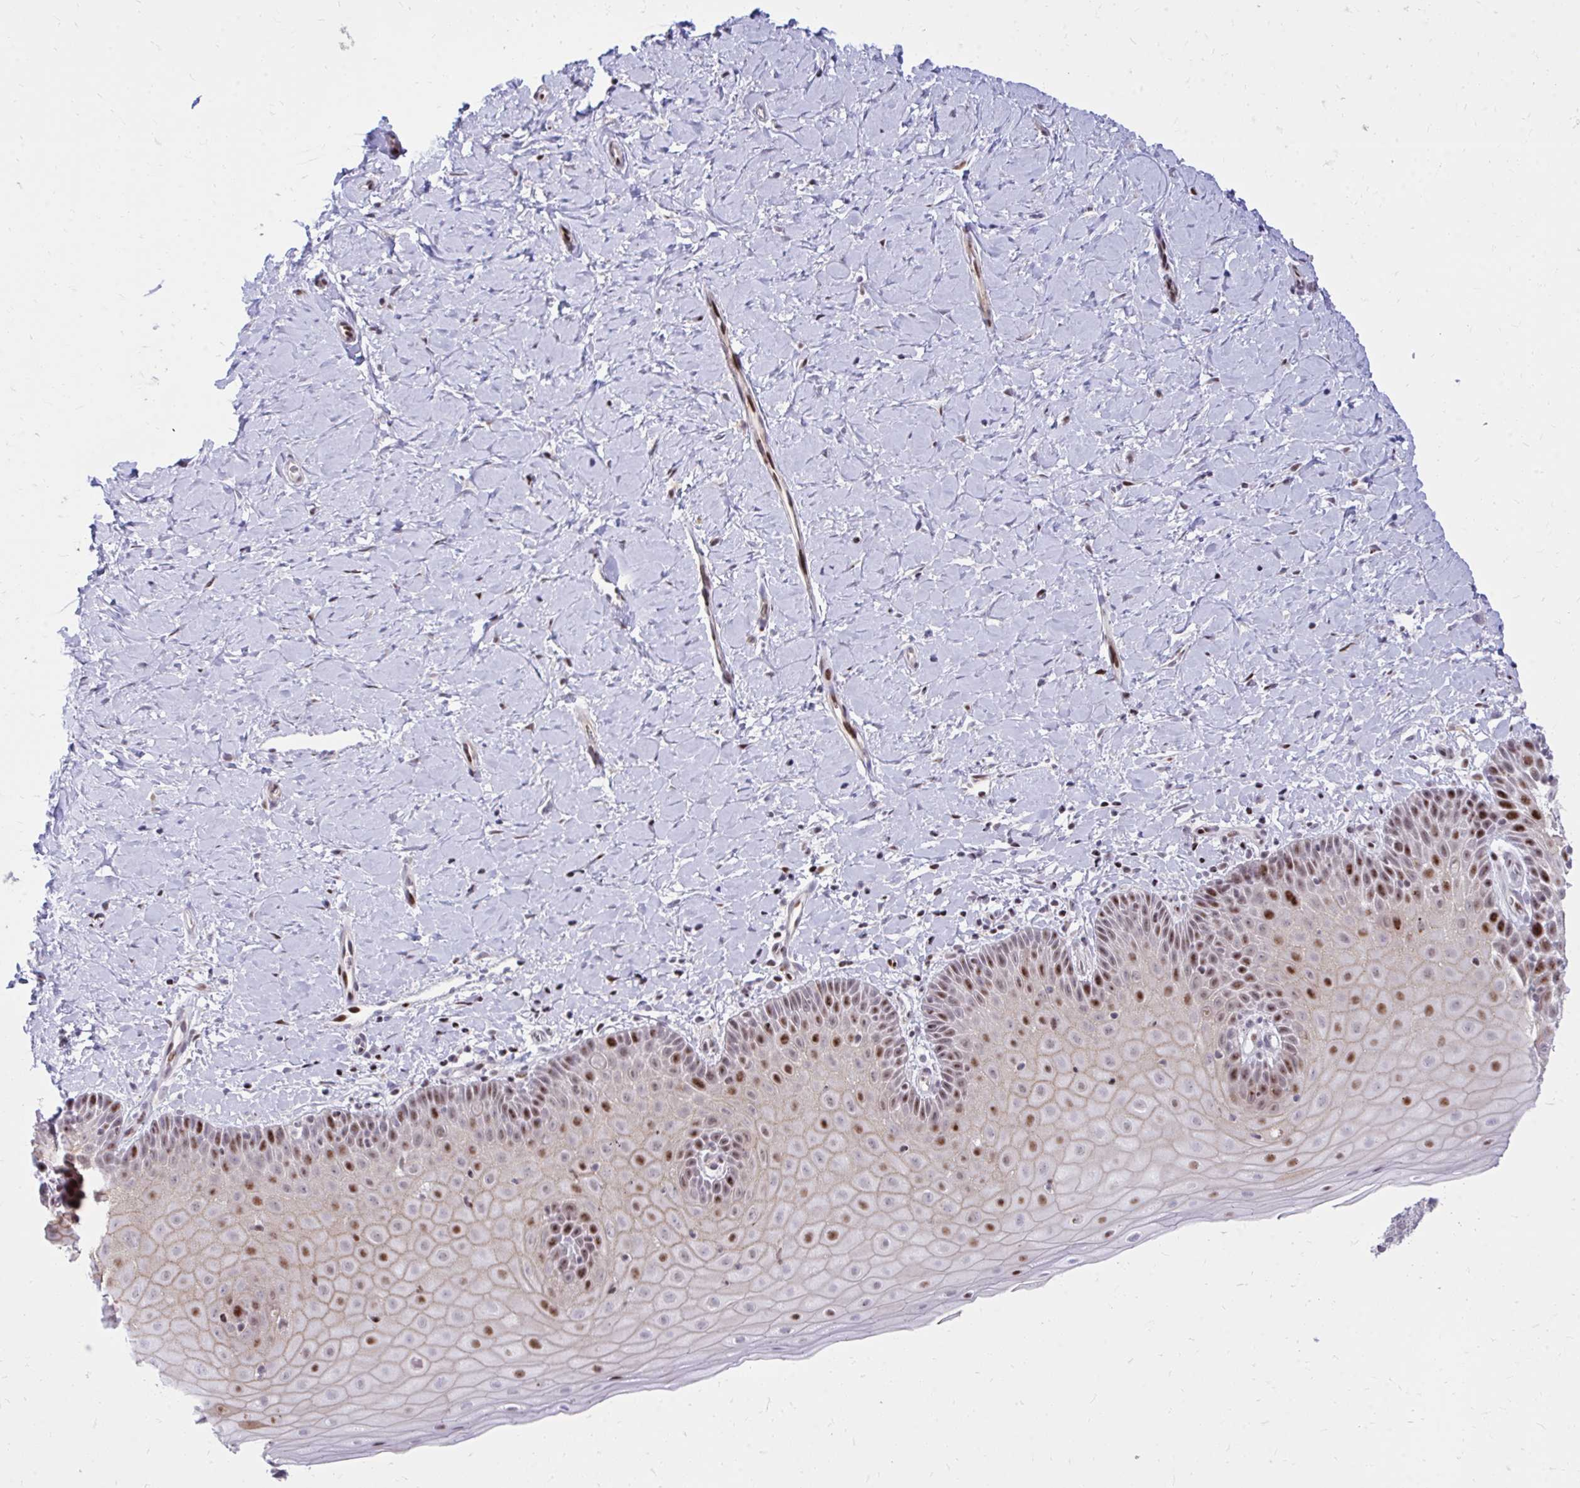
{"staining": {"intensity": "strong", "quantity": ">75%", "location": "nuclear"}, "tissue": "cervix", "cell_type": "Glandular cells", "image_type": "normal", "snomed": [{"axis": "morphology", "description": "Normal tissue, NOS"}, {"axis": "topography", "description": "Cervix"}], "caption": "Glandular cells exhibit strong nuclear expression in approximately >75% of cells in normal cervix. The staining is performed using DAB brown chromogen to label protein expression. The nuclei are counter-stained blue using hematoxylin.", "gene": "C14orf39", "patient": {"sex": "female", "age": 37}}